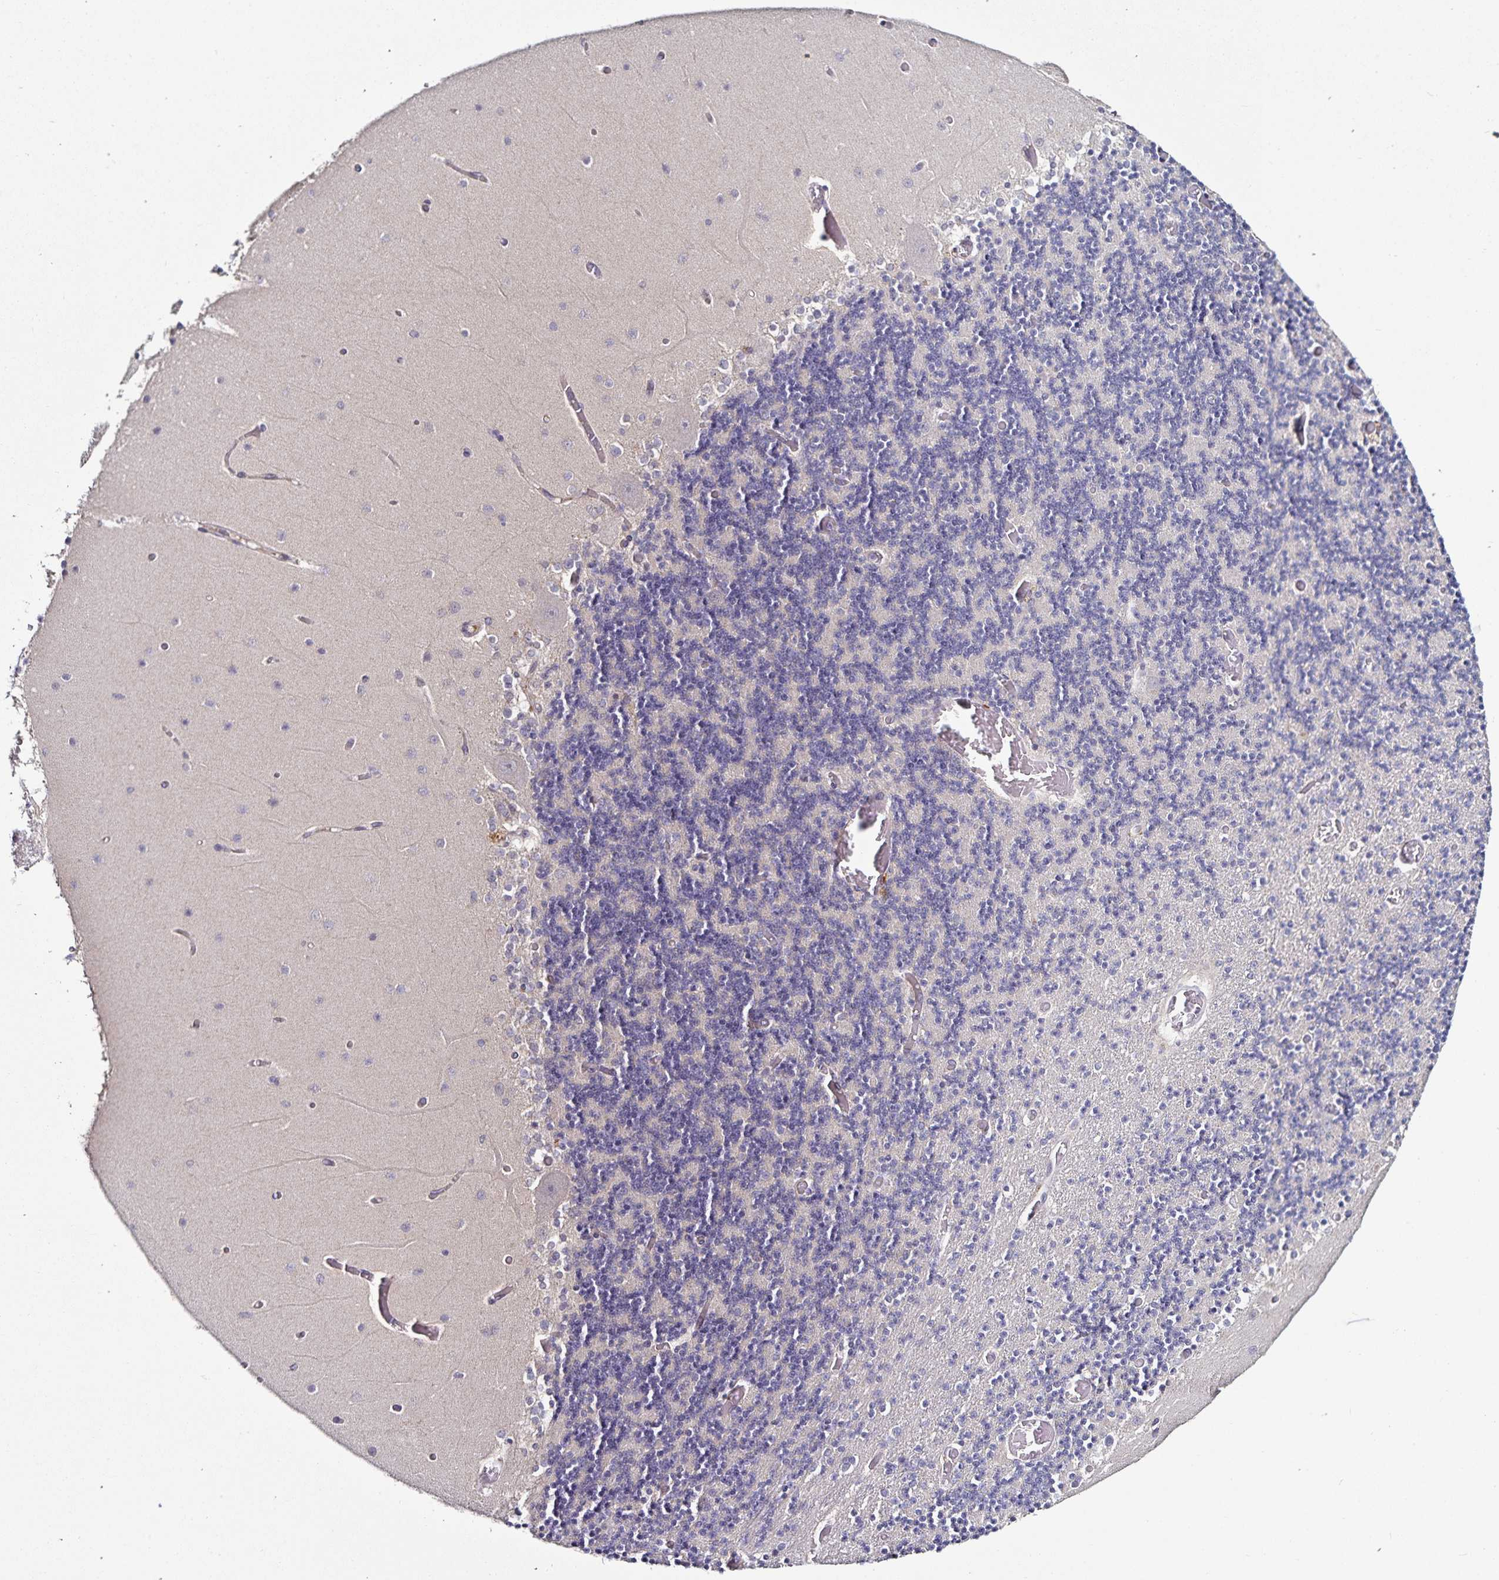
{"staining": {"intensity": "negative", "quantity": "none", "location": "none"}, "tissue": "cerebellum", "cell_type": "Cells in granular layer", "image_type": "normal", "snomed": [{"axis": "morphology", "description": "Normal tissue, NOS"}, {"axis": "topography", "description": "Cerebellum"}], "caption": "Cerebellum stained for a protein using IHC shows no positivity cells in granular layer.", "gene": "ACSL5", "patient": {"sex": "female", "age": 28}}